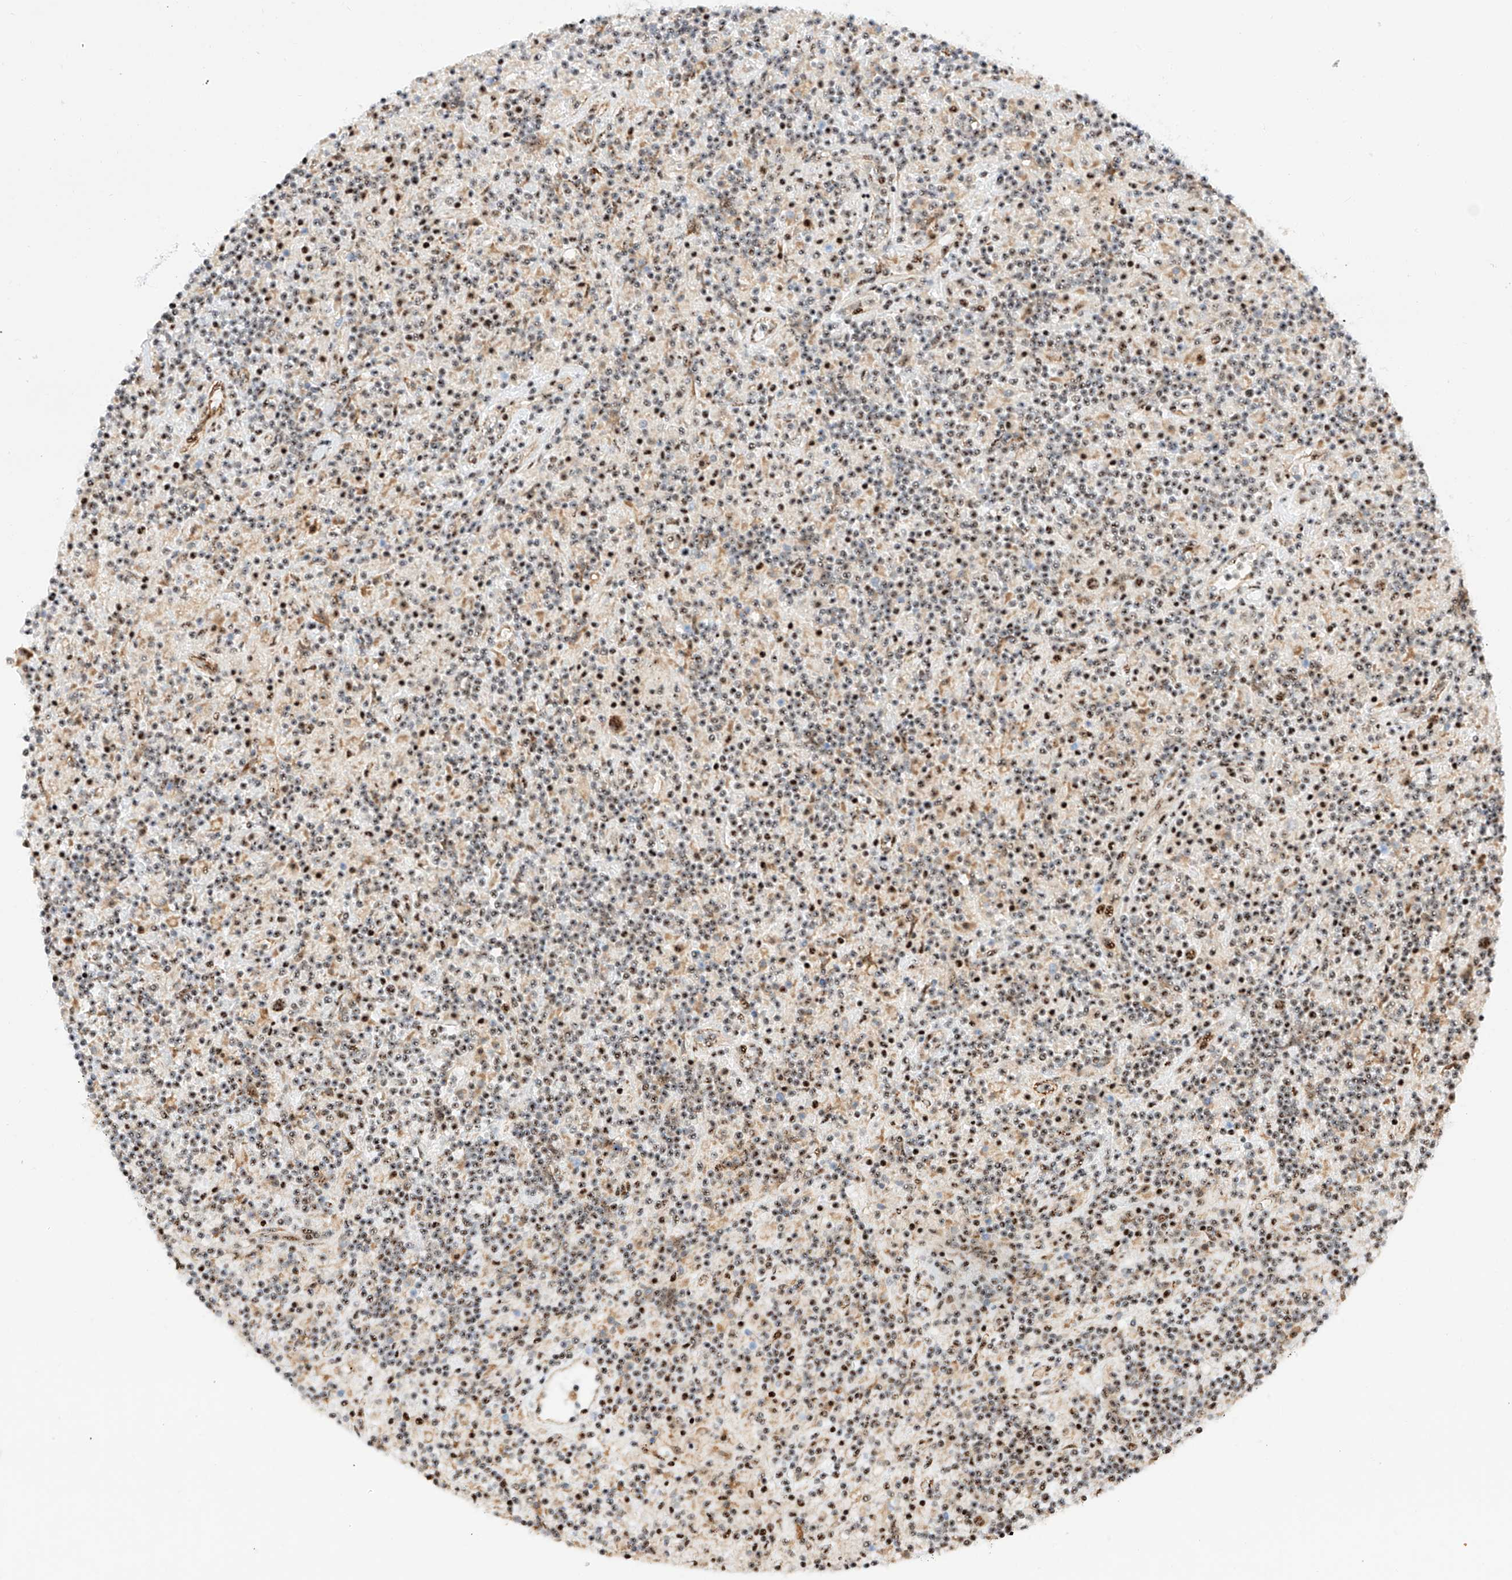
{"staining": {"intensity": "moderate", "quantity": ">75%", "location": "nuclear"}, "tissue": "lymphoma", "cell_type": "Tumor cells", "image_type": "cancer", "snomed": [{"axis": "morphology", "description": "Hodgkin's disease, NOS"}, {"axis": "topography", "description": "Lymph node"}], "caption": "Immunohistochemical staining of human Hodgkin's disease reveals medium levels of moderate nuclear protein expression in approximately >75% of tumor cells.", "gene": "ATXN7L2", "patient": {"sex": "male", "age": 70}}